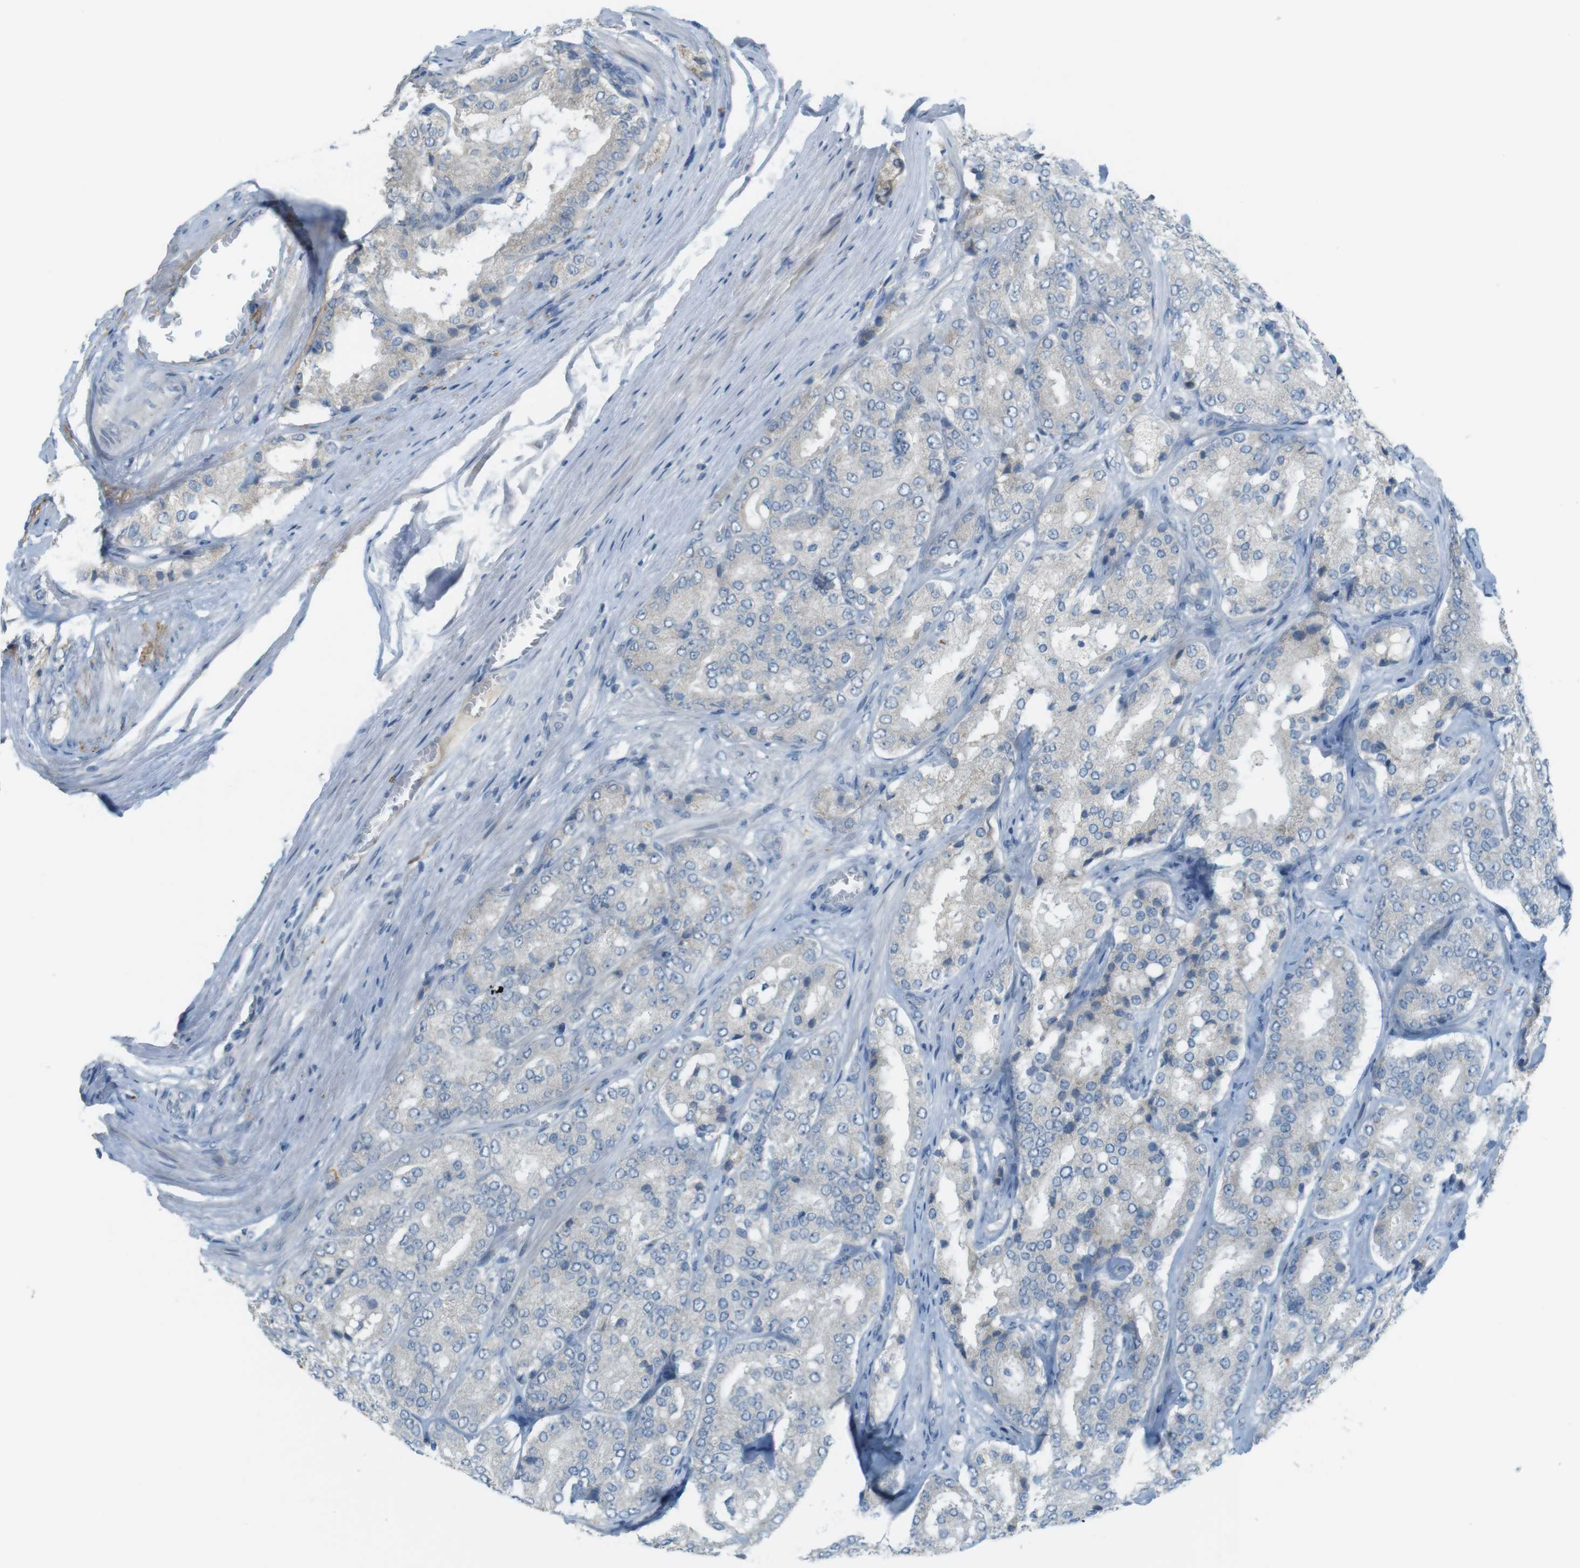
{"staining": {"intensity": "moderate", "quantity": "<25%", "location": "cytoplasmic/membranous"}, "tissue": "prostate cancer", "cell_type": "Tumor cells", "image_type": "cancer", "snomed": [{"axis": "morphology", "description": "Adenocarcinoma, High grade"}, {"axis": "topography", "description": "Prostate"}], "caption": "The image displays staining of prostate high-grade adenocarcinoma, revealing moderate cytoplasmic/membranous protein staining (brown color) within tumor cells.", "gene": "UGT8", "patient": {"sex": "male", "age": 65}}